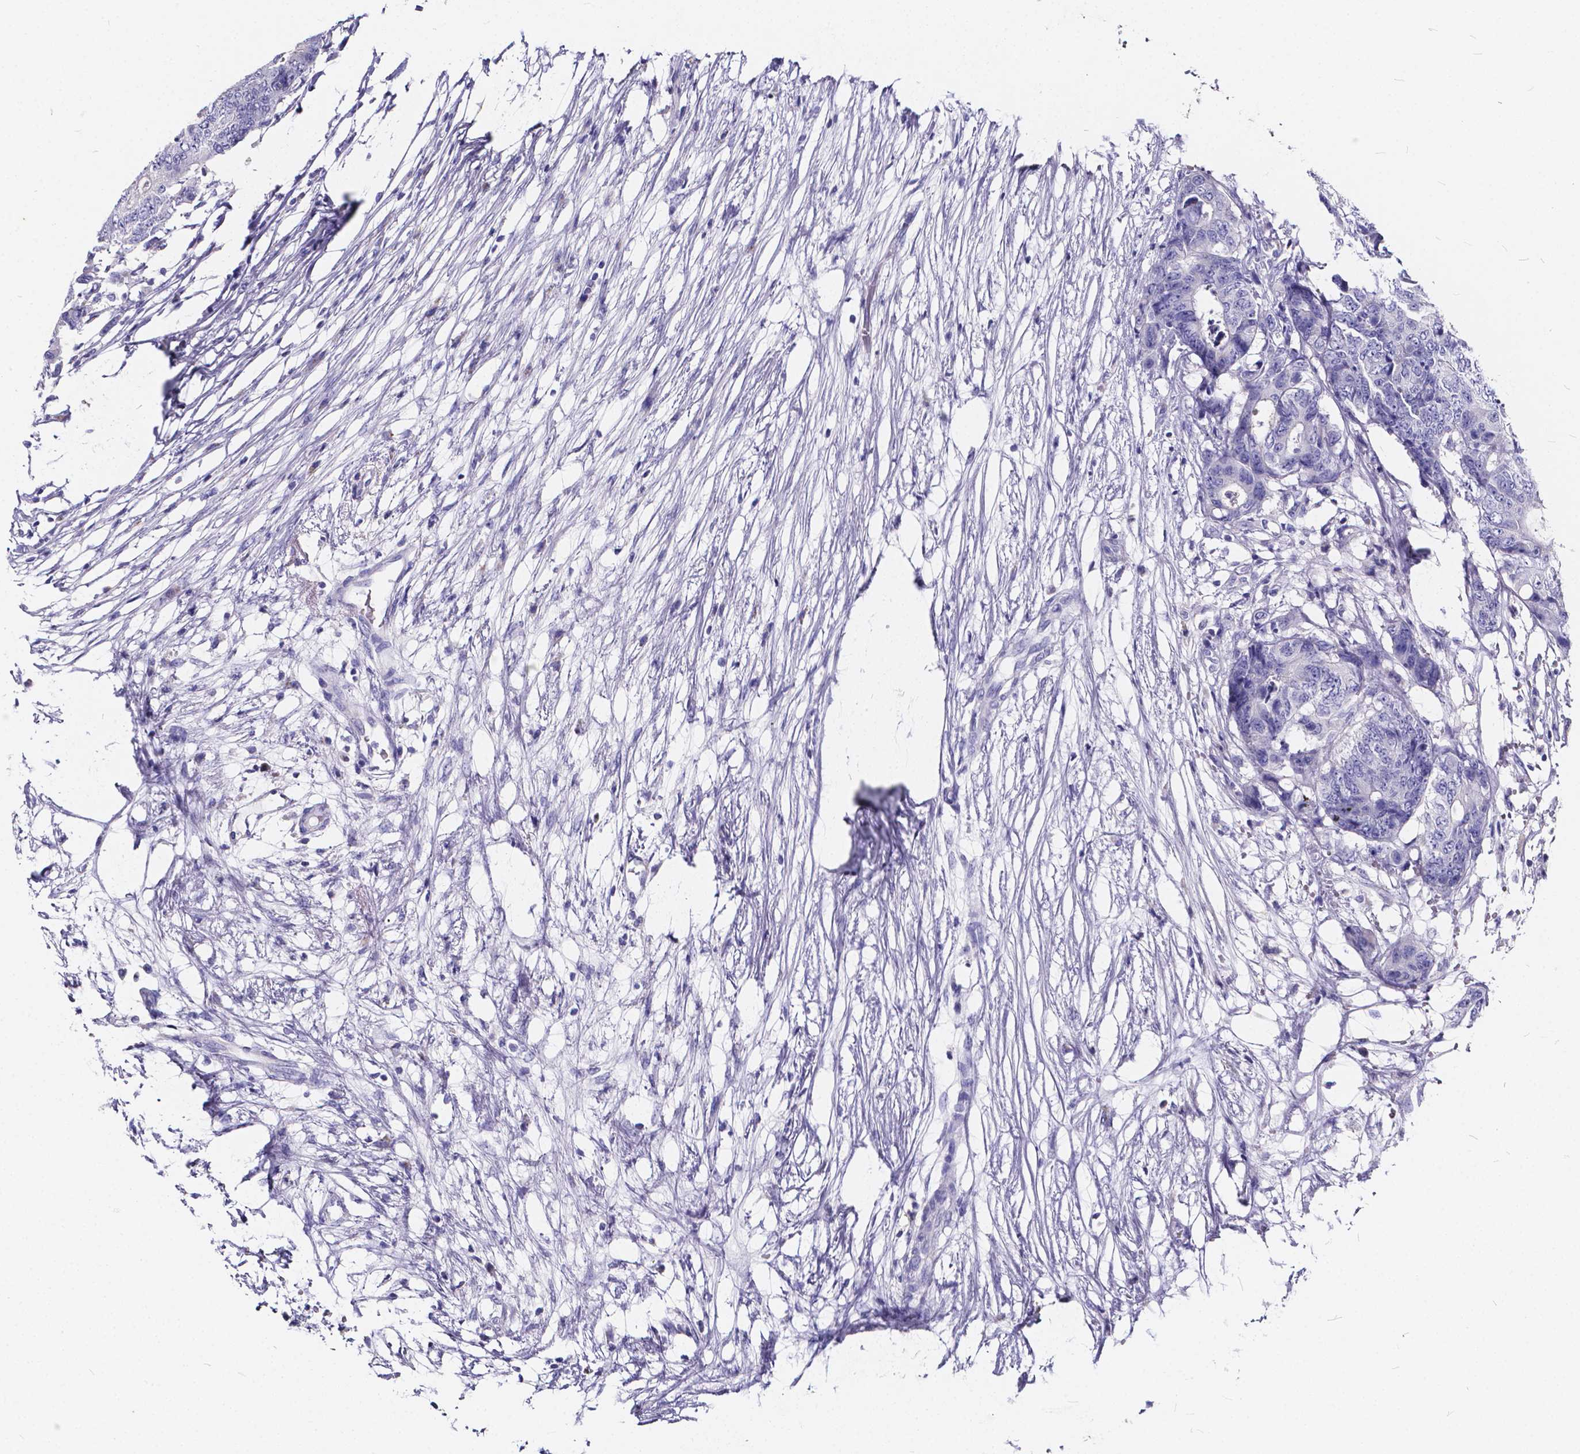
{"staining": {"intensity": "negative", "quantity": "none", "location": "none"}, "tissue": "colorectal cancer", "cell_type": "Tumor cells", "image_type": "cancer", "snomed": [{"axis": "morphology", "description": "Adenocarcinoma, NOS"}, {"axis": "topography", "description": "Colon"}], "caption": "Micrograph shows no significant protein staining in tumor cells of colorectal cancer.", "gene": "SPEF2", "patient": {"sex": "female", "age": 48}}